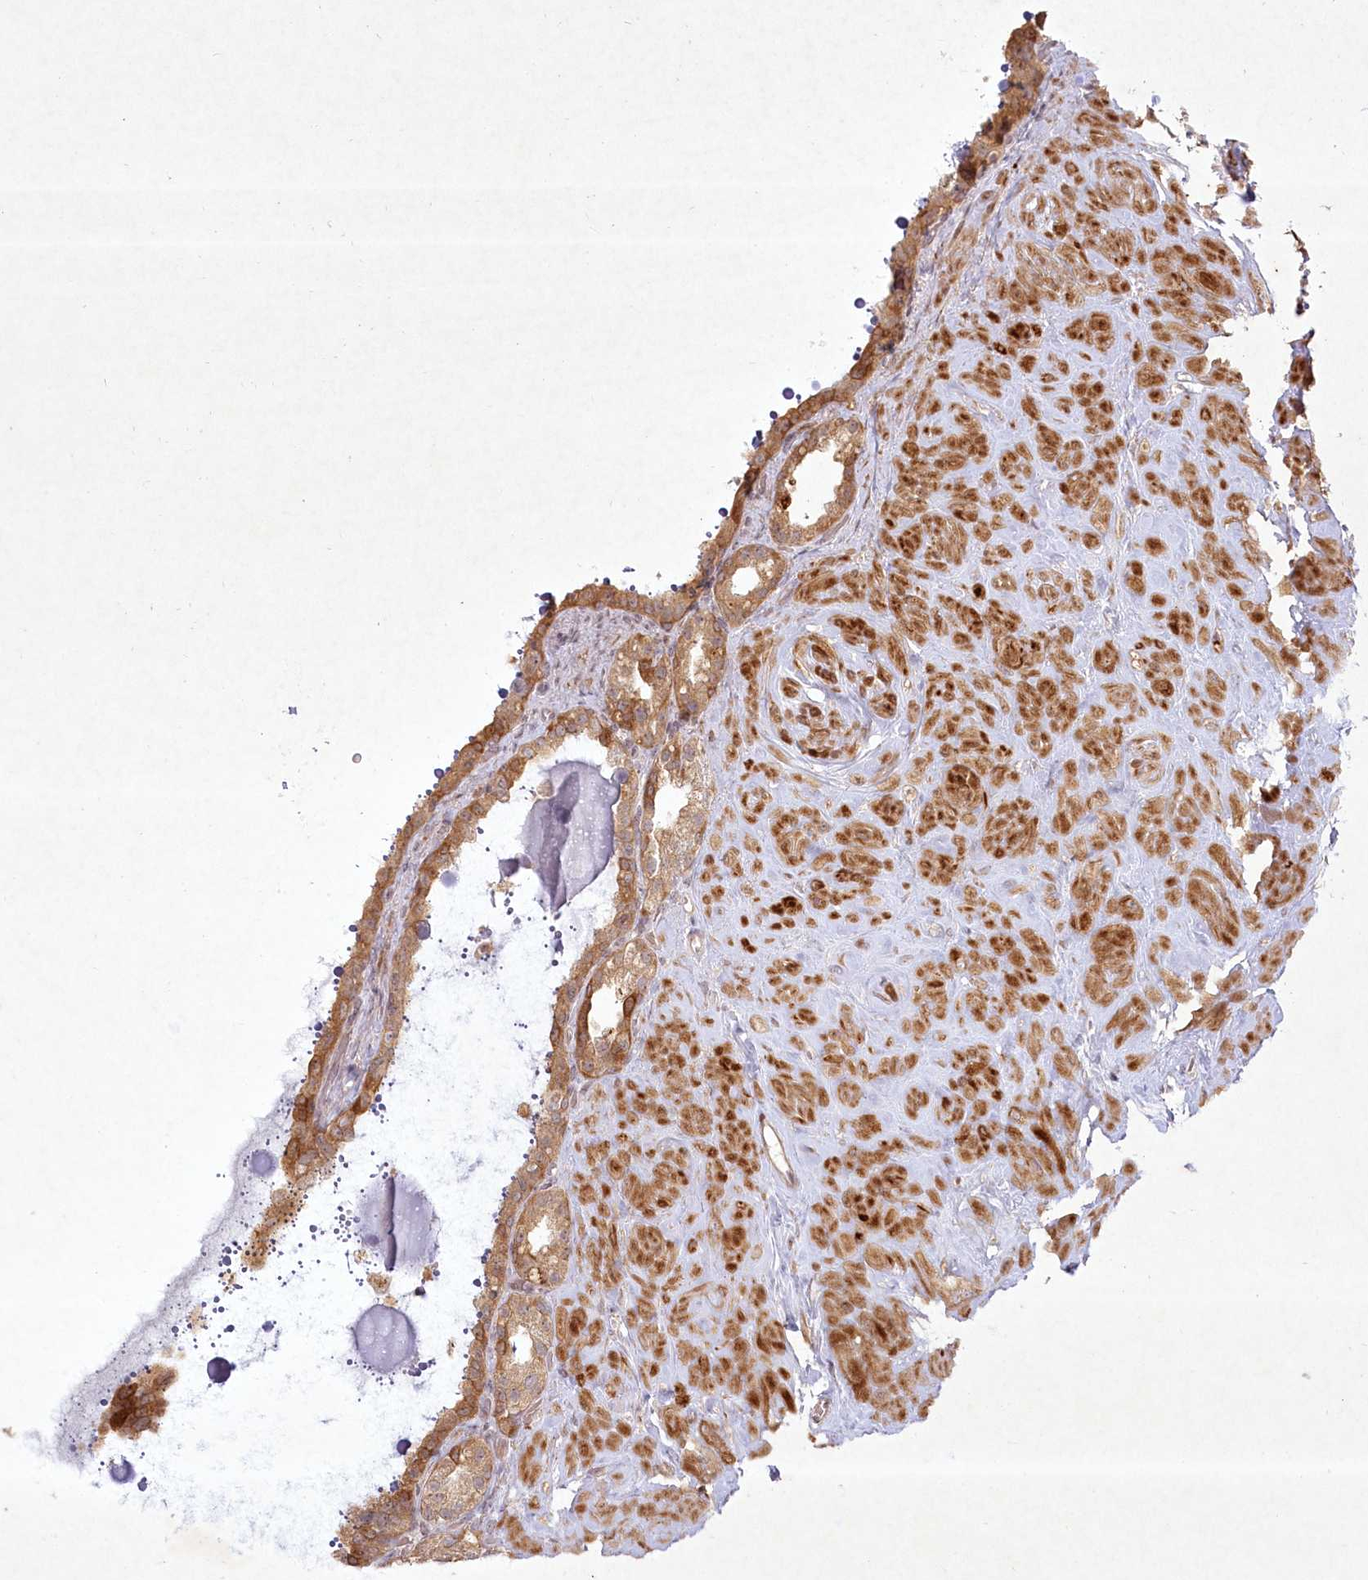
{"staining": {"intensity": "moderate", "quantity": ">75%", "location": "cytoplasmic/membranous"}, "tissue": "seminal vesicle", "cell_type": "Glandular cells", "image_type": "normal", "snomed": [{"axis": "morphology", "description": "Normal tissue, NOS"}, {"axis": "topography", "description": "Seminal veicle"}], "caption": "Protein expression by immunohistochemistry shows moderate cytoplasmic/membranous staining in about >75% of glandular cells in unremarkable seminal vesicle.", "gene": "SH2D3A", "patient": {"sex": "male", "age": 68}}